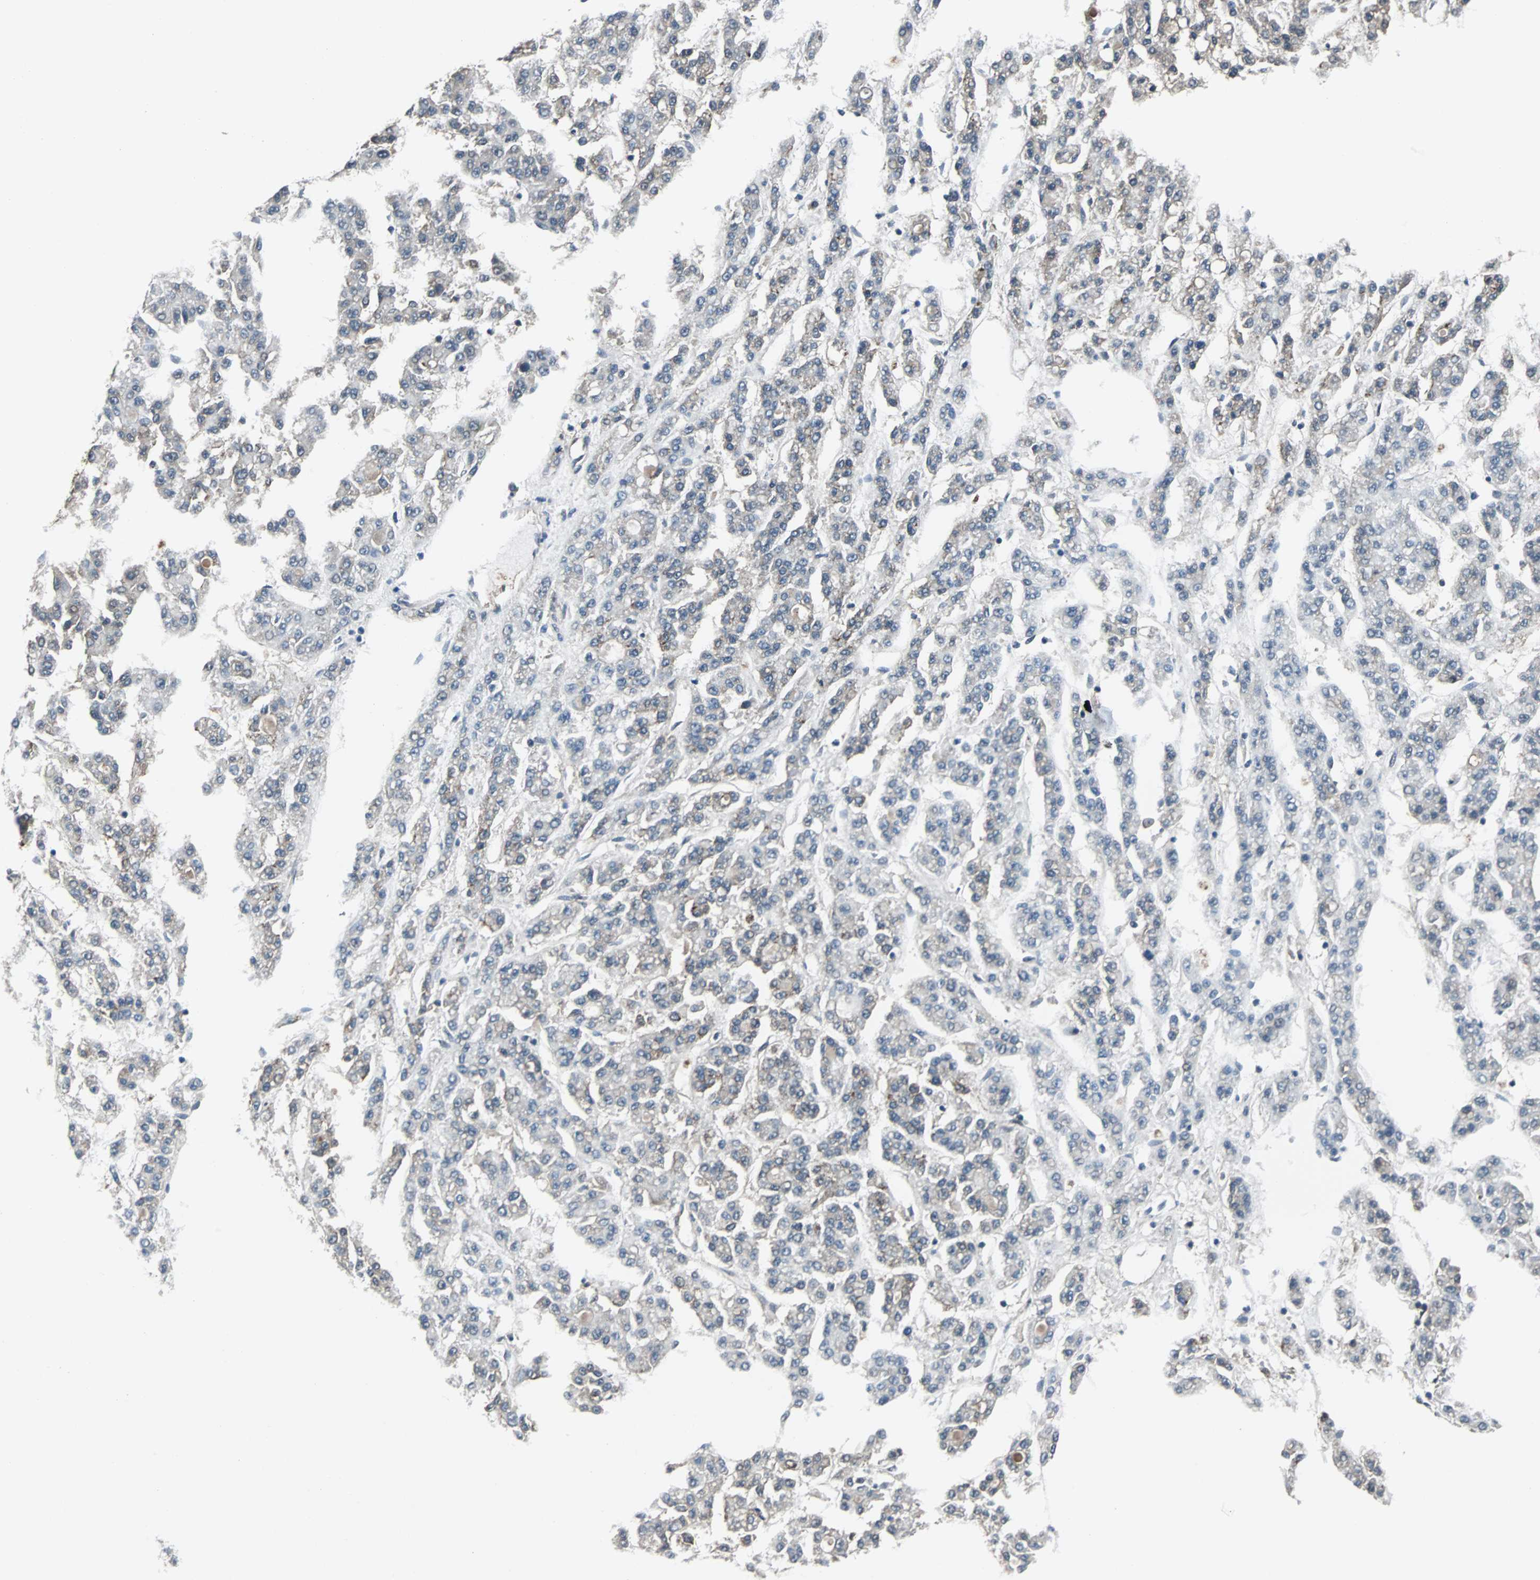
{"staining": {"intensity": "weak", "quantity": ">75%", "location": "cytoplasmic/membranous"}, "tissue": "liver cancer", "cell_type": "Tumor cells", "image_type": "cancer", "snomed": [{"axis": "morphology", "description": "Carcinoma, Hepatocellular, NOS"}, {"axis": "topography", "description": "Liver"}], "caption": "A high-resolution photomicrograph shows IHC staining of liver cancer (hepatocellular carcinoma), which exhibits weak cytoplasmic/membranous positivity in about >75% of tumor cells.", "gene": "CHP1", "patient": {"sex": "male", "age": 70}}